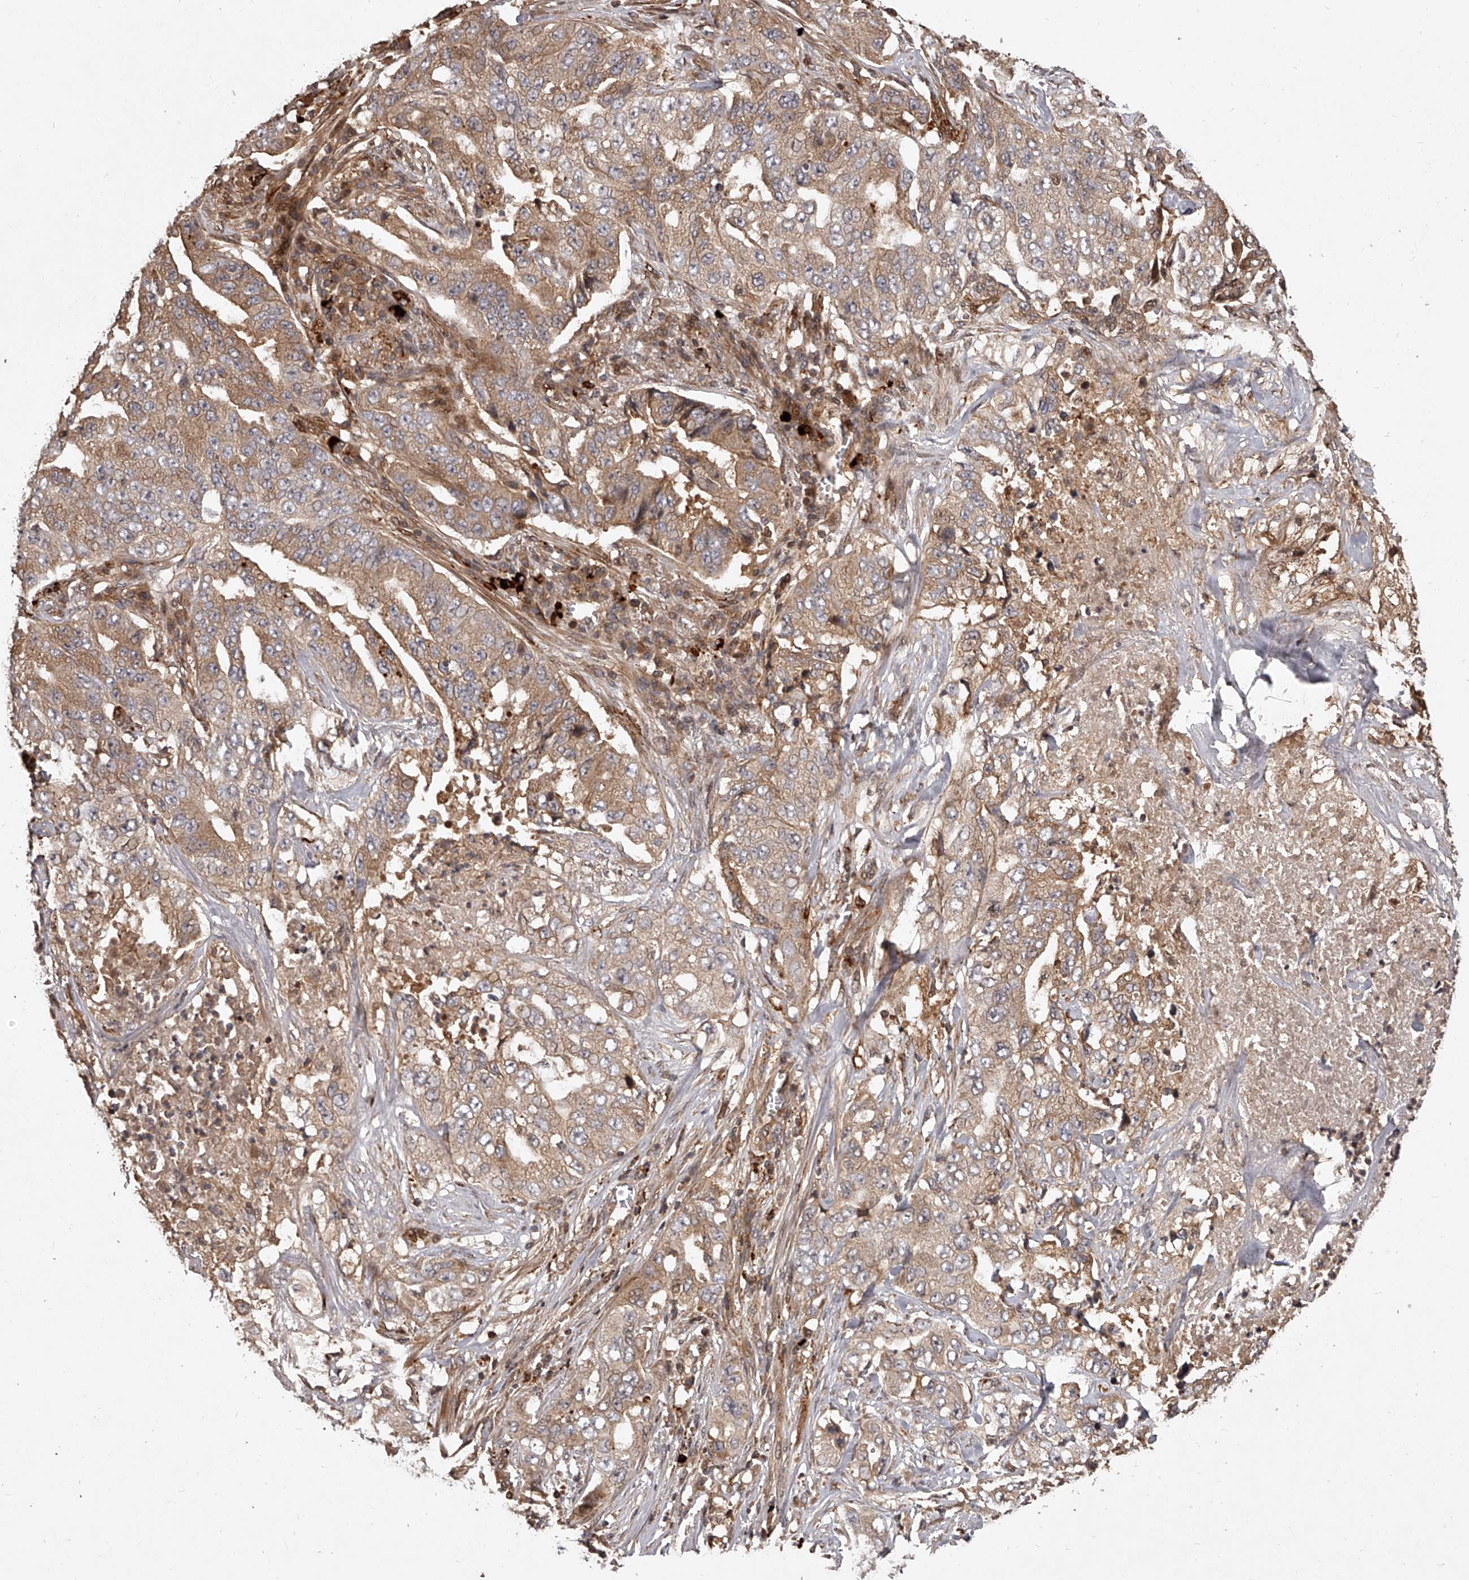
{"staining": {"intensity": "moderate", "quantity": ">75%", "location": "cytoplasmic/membranous"}, "tissue": "lung cancer", "cell_type": "Tumor cells", "image_type": "cancer", "snomed": [{"axis": "morphology", "description": "Adenocarcinoma, NOS"}, {"axis": "topography", "description": "Lung"}], "caption": "A brown stain shows moderate cytoplasmic/membranous positivity of a protein in human adenocarcinoma (lung) tumor cells.", "gene": "CRYZL1", "patient": {"sex": "female", "age": 51}}